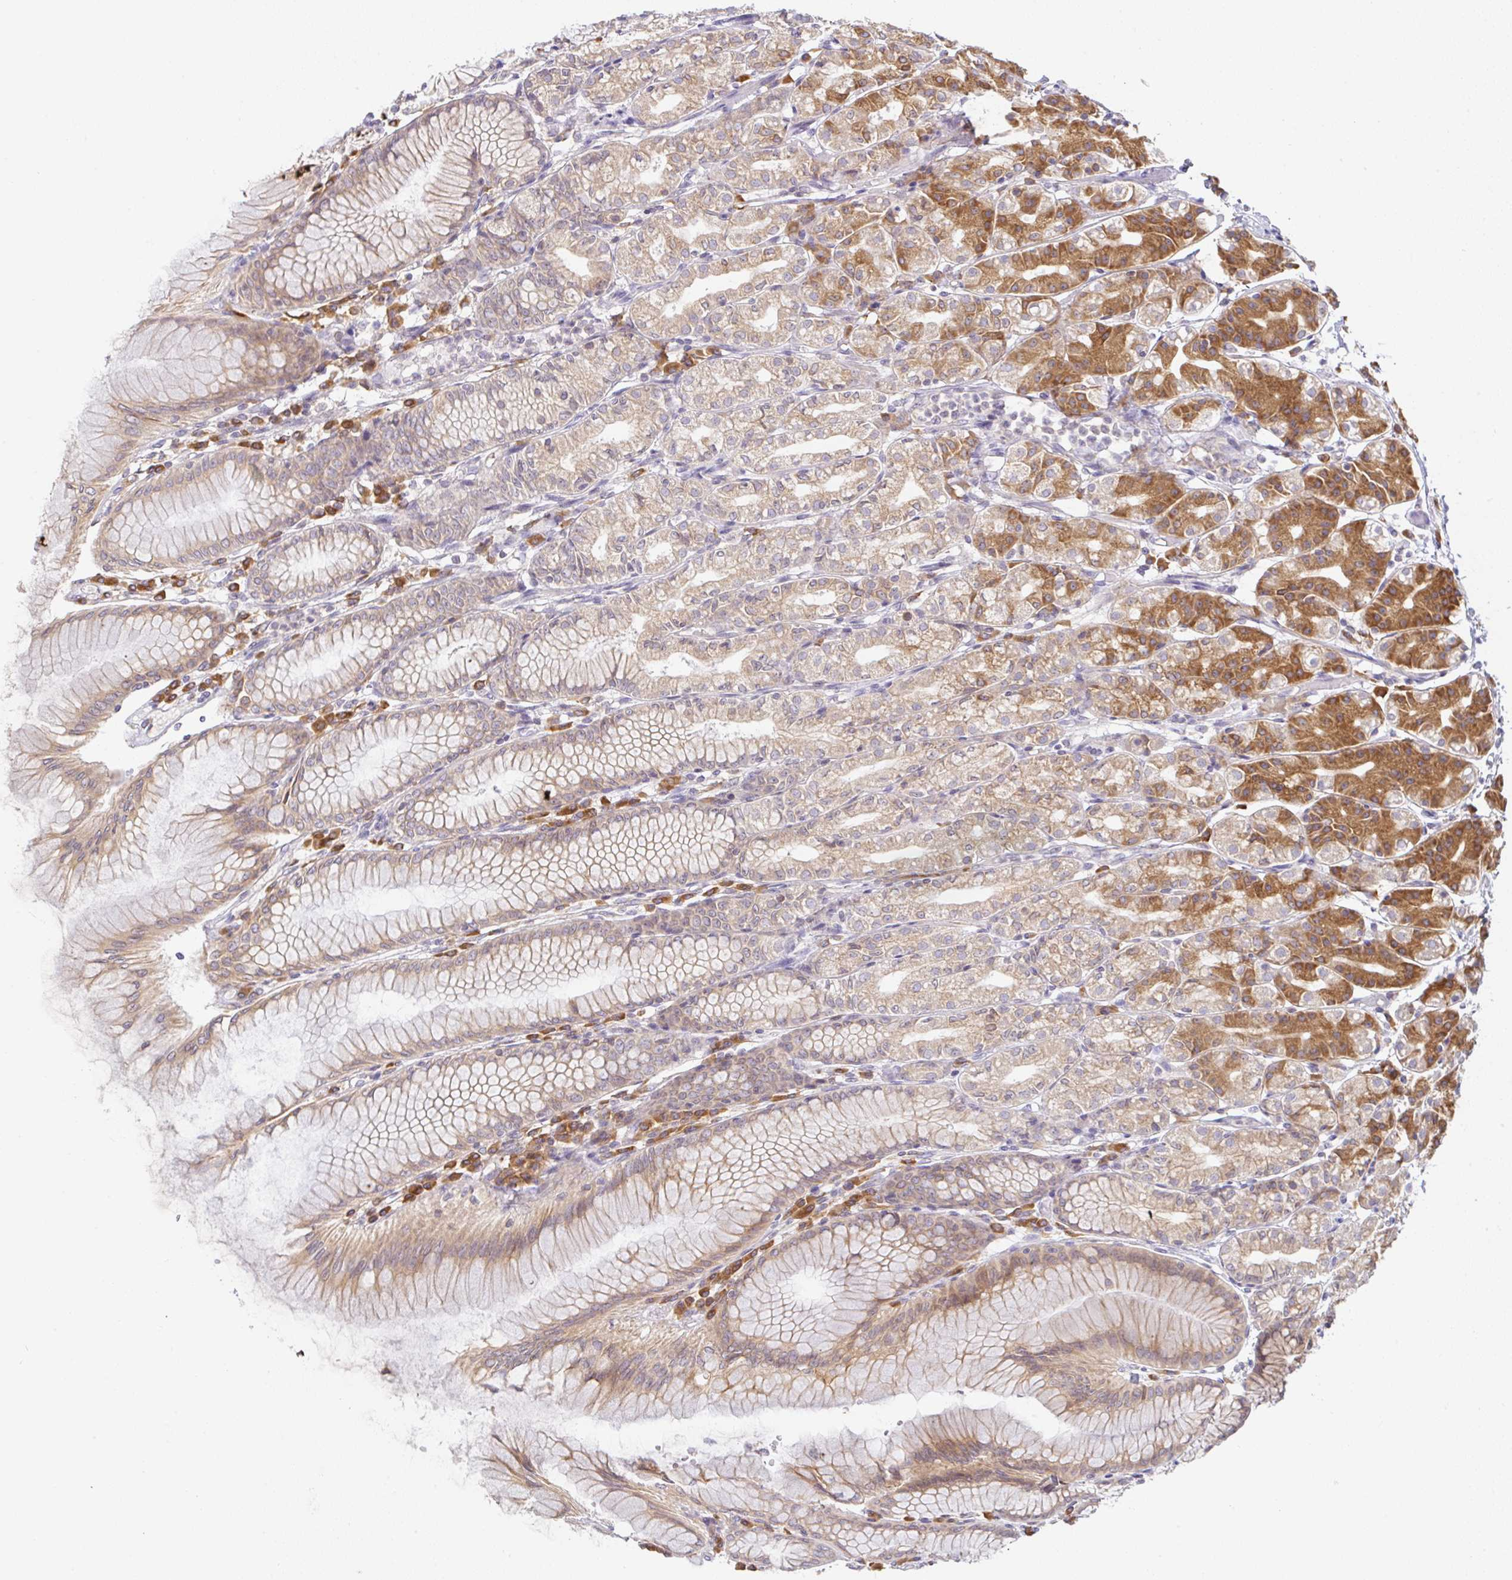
{"staining": {"intensity": "moderate", "quantity": "25%-75%", "location": "cytoplasmic/membranous"}, "tissue": "stomach", "cell_type": "Glandular cells", "image_type": "normal", "snomed": [{"axis": "morphology", "description": "Normal tissue, NOS"}, {"axis": "topography", "description": "Stomach"}], "caption": "Brown immunohistochemical staining in unremarkable stomach reveals moderate cytoplasmic/membranous expression in about 25%-75% of glandular cells.", "gene": "DERL2", "patient": {"sex": "female", "age": 57}}